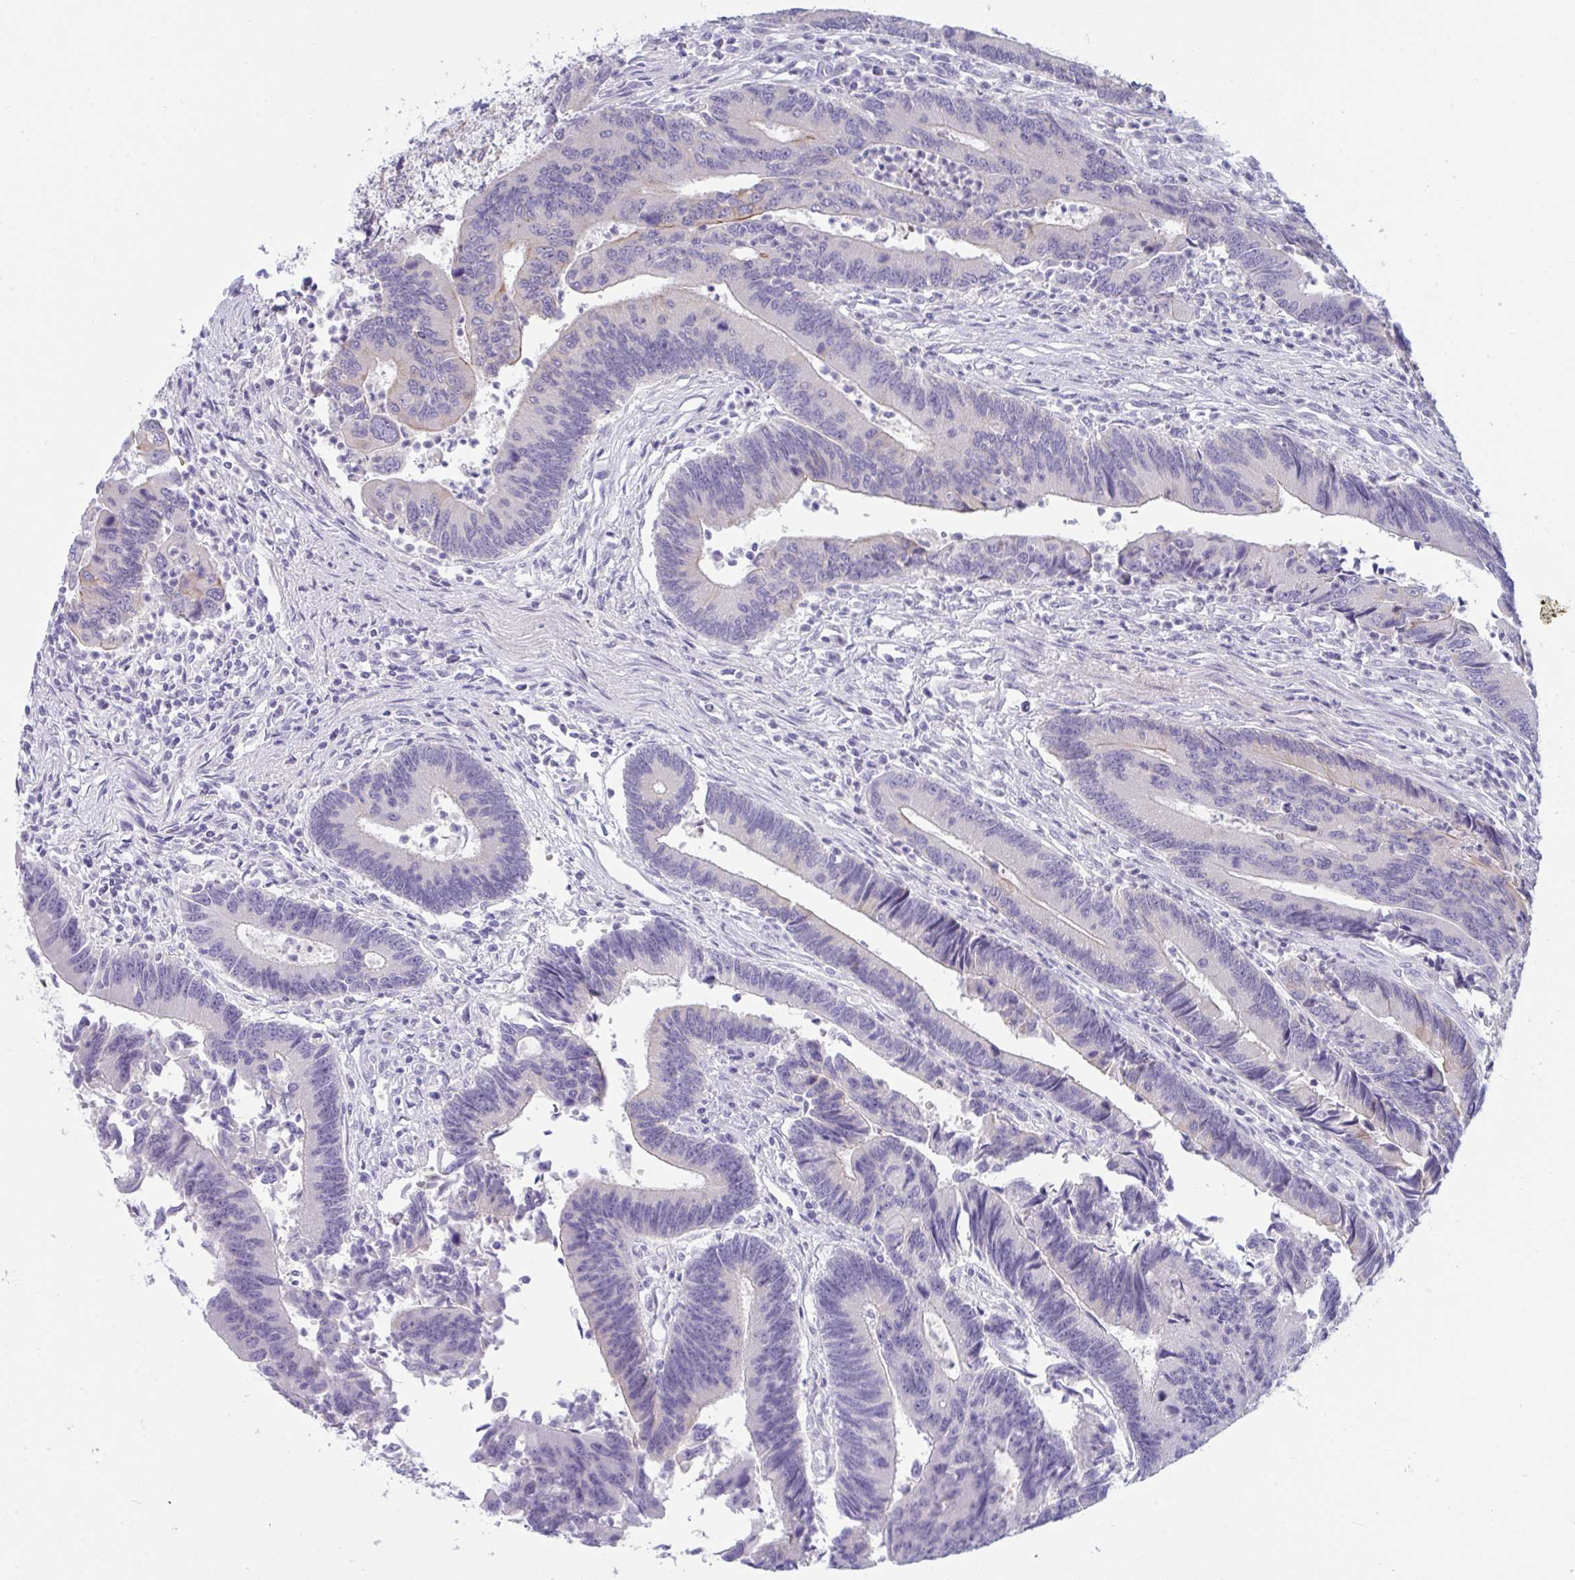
{"staining": {"intensity": "negative", "quantity": "none", "location": "none"}, "tissue": "colorectal cancer", "cell_type": "Tumor cells", "image_type": "cancer", "snomed": [{"axis": "morphology", "description": "Adenocarcinoma, NOS"}, {"axis": "topography", "description": "Colon"}], "caption": "Image shows no protein positivity in tumor cells of colorectal cancer (adenocarcinoma) tissue.", "gene": "TENT5D", "patient": {"sex": "female", "age": 67}}